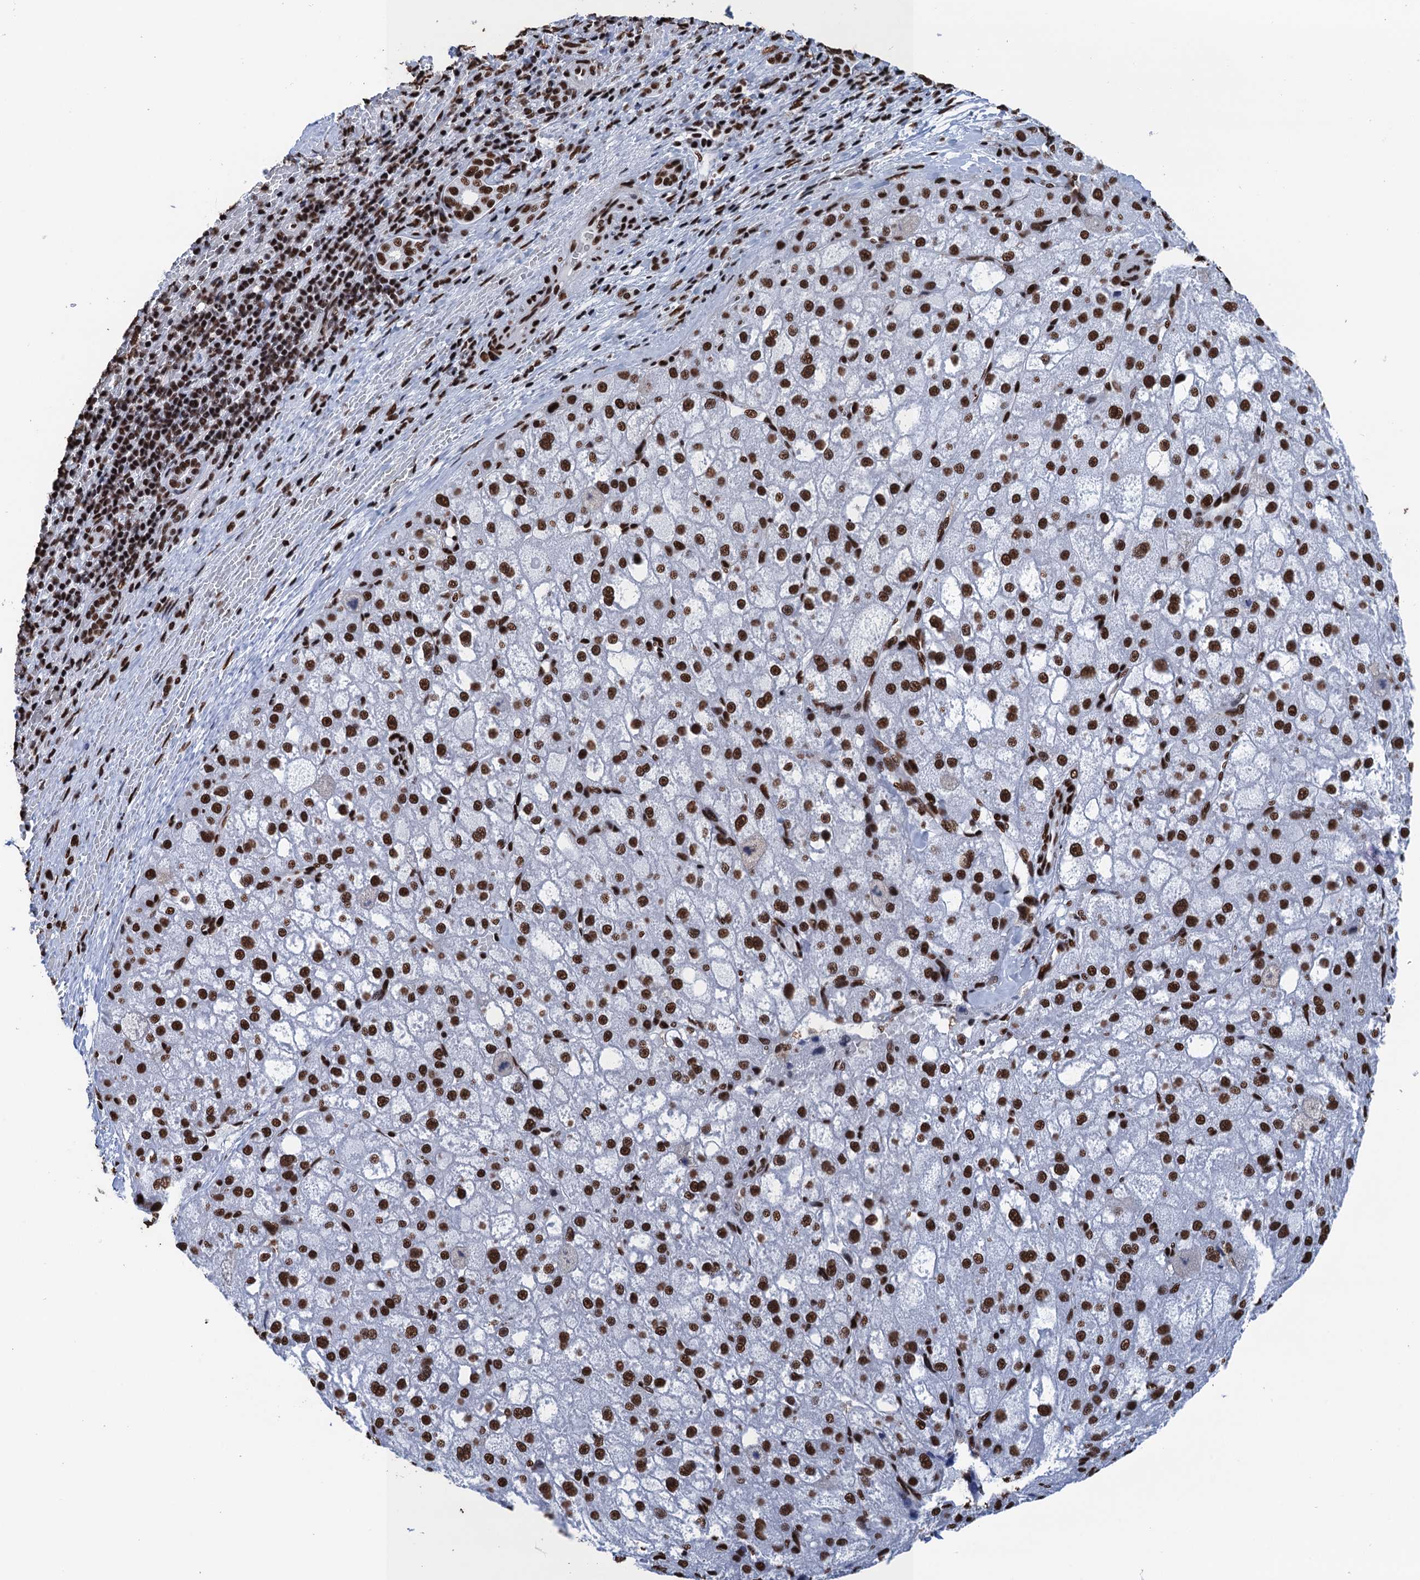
{"staining": {"intensity": "strong", "quantity": ">75%", "location": "nuclear"}, "tissue": "liver cancer", "cell_type": "Tumor cells", "image_type": "cancer", "snomed": [{"axis": "morphology", "description": "Normal tissue, NOS"}, {"axis": "morphology", "description": "Carcinoma, Hepatocellular, NOS"}, {"axis": "topography", "description": "Liver"}], "caption": "Strong nuclear positivity for a protein is identified in about >75% of tumor cells of liver cancer (hepatocellular carcinoma) using IHC.", "gene": "UBA2", "patient": {"sex": "male", "age": 57}}